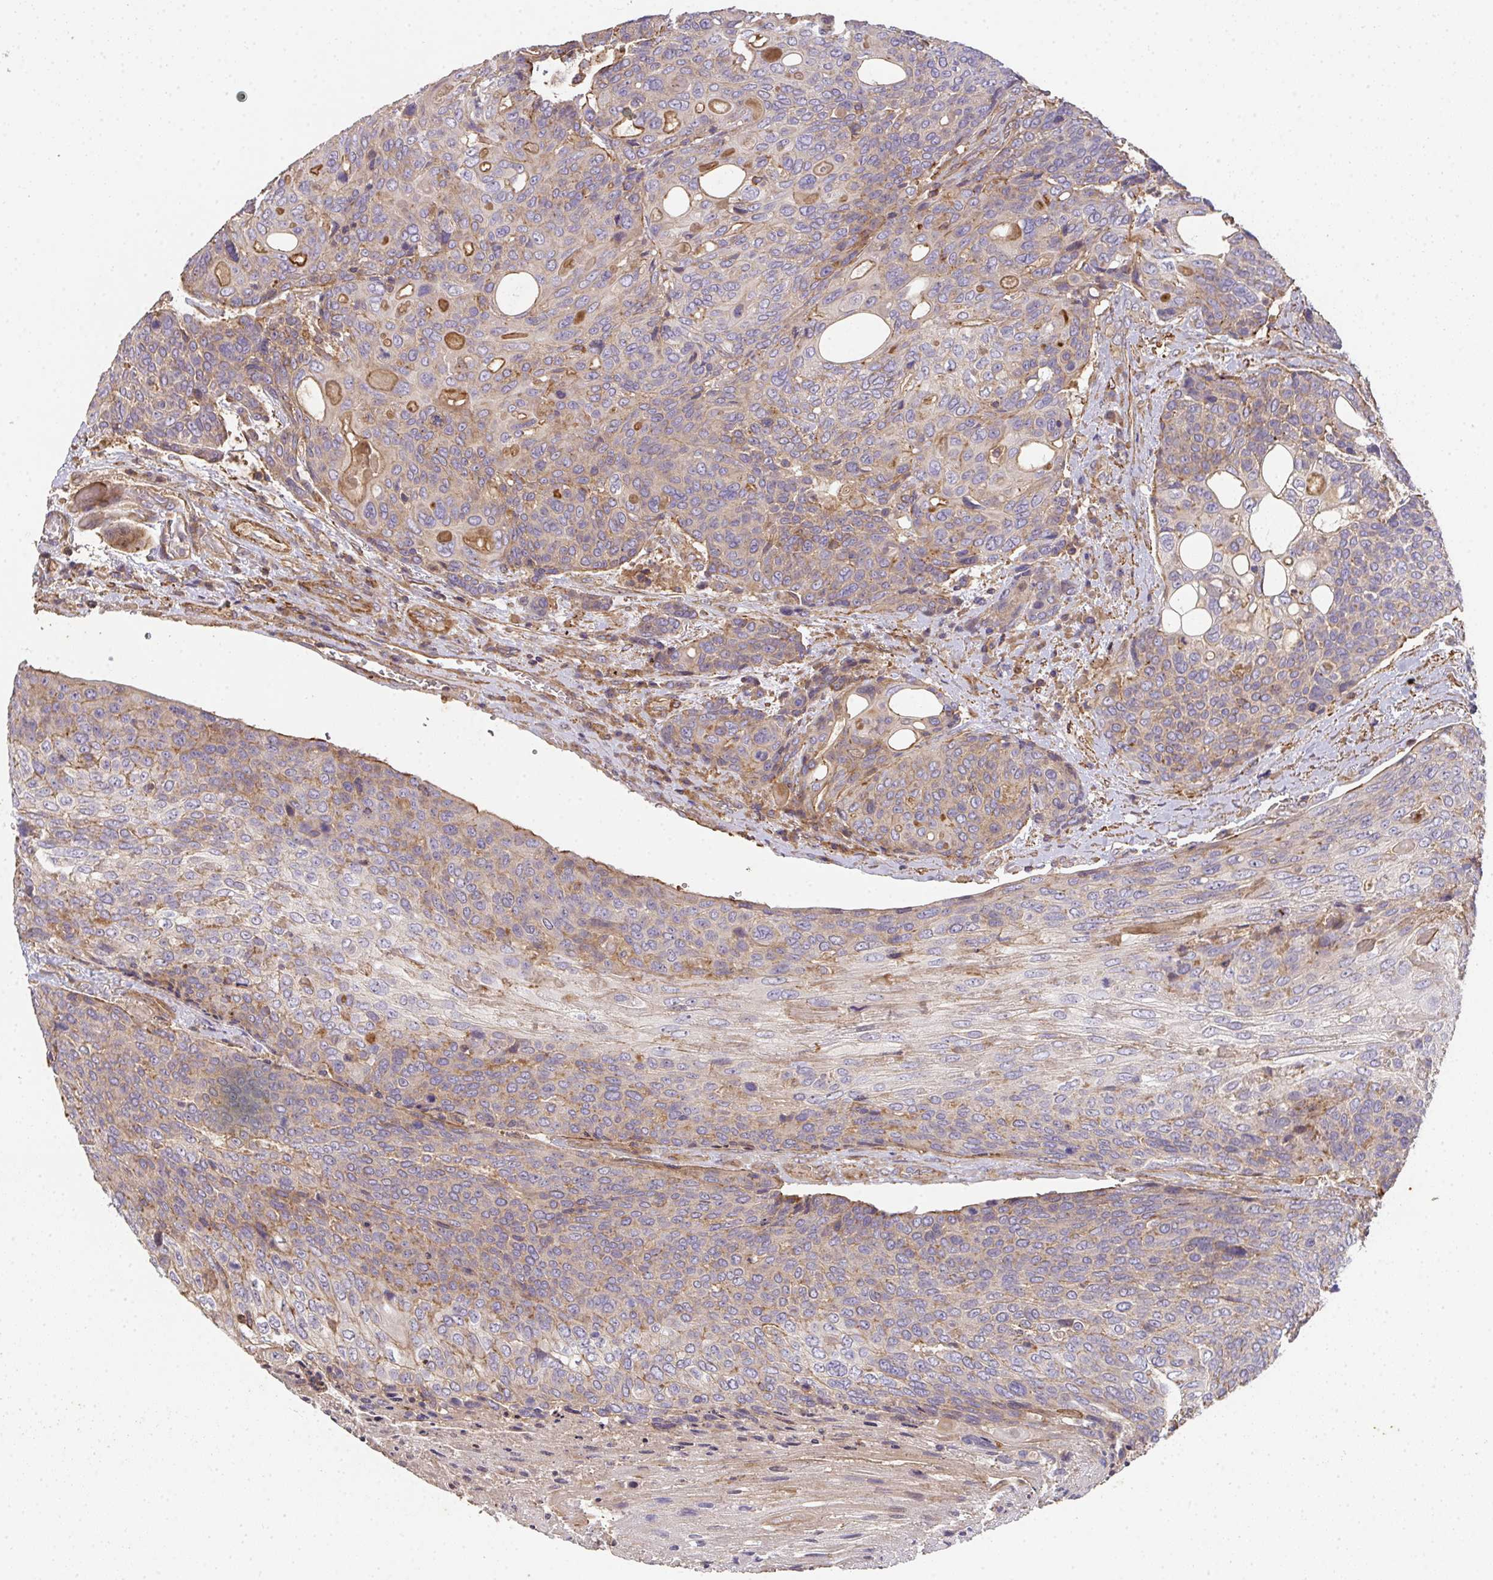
{"staining": {"intensity": "moderate", "quantity": "<25%", "location": "cytoplasmic/membranous"}, "tissue": "urothelial cancer", "cell_type": "Tumor cells", "image_type": "cancer", "snomed": [{"axis": "morphology", "description": "Urothelial carcinoma, High grade"}, {"axis": "topography", "description": "Urinary bladder"}], "caption": "Immunohistochemical staining of human high-grade urothelial carcinoma reveals moderate cytoplasmic/membranous protein staining in about <25% of tumor cells.", "gene": "TNMD", "patient": {"sex": "female", "age": 70}}